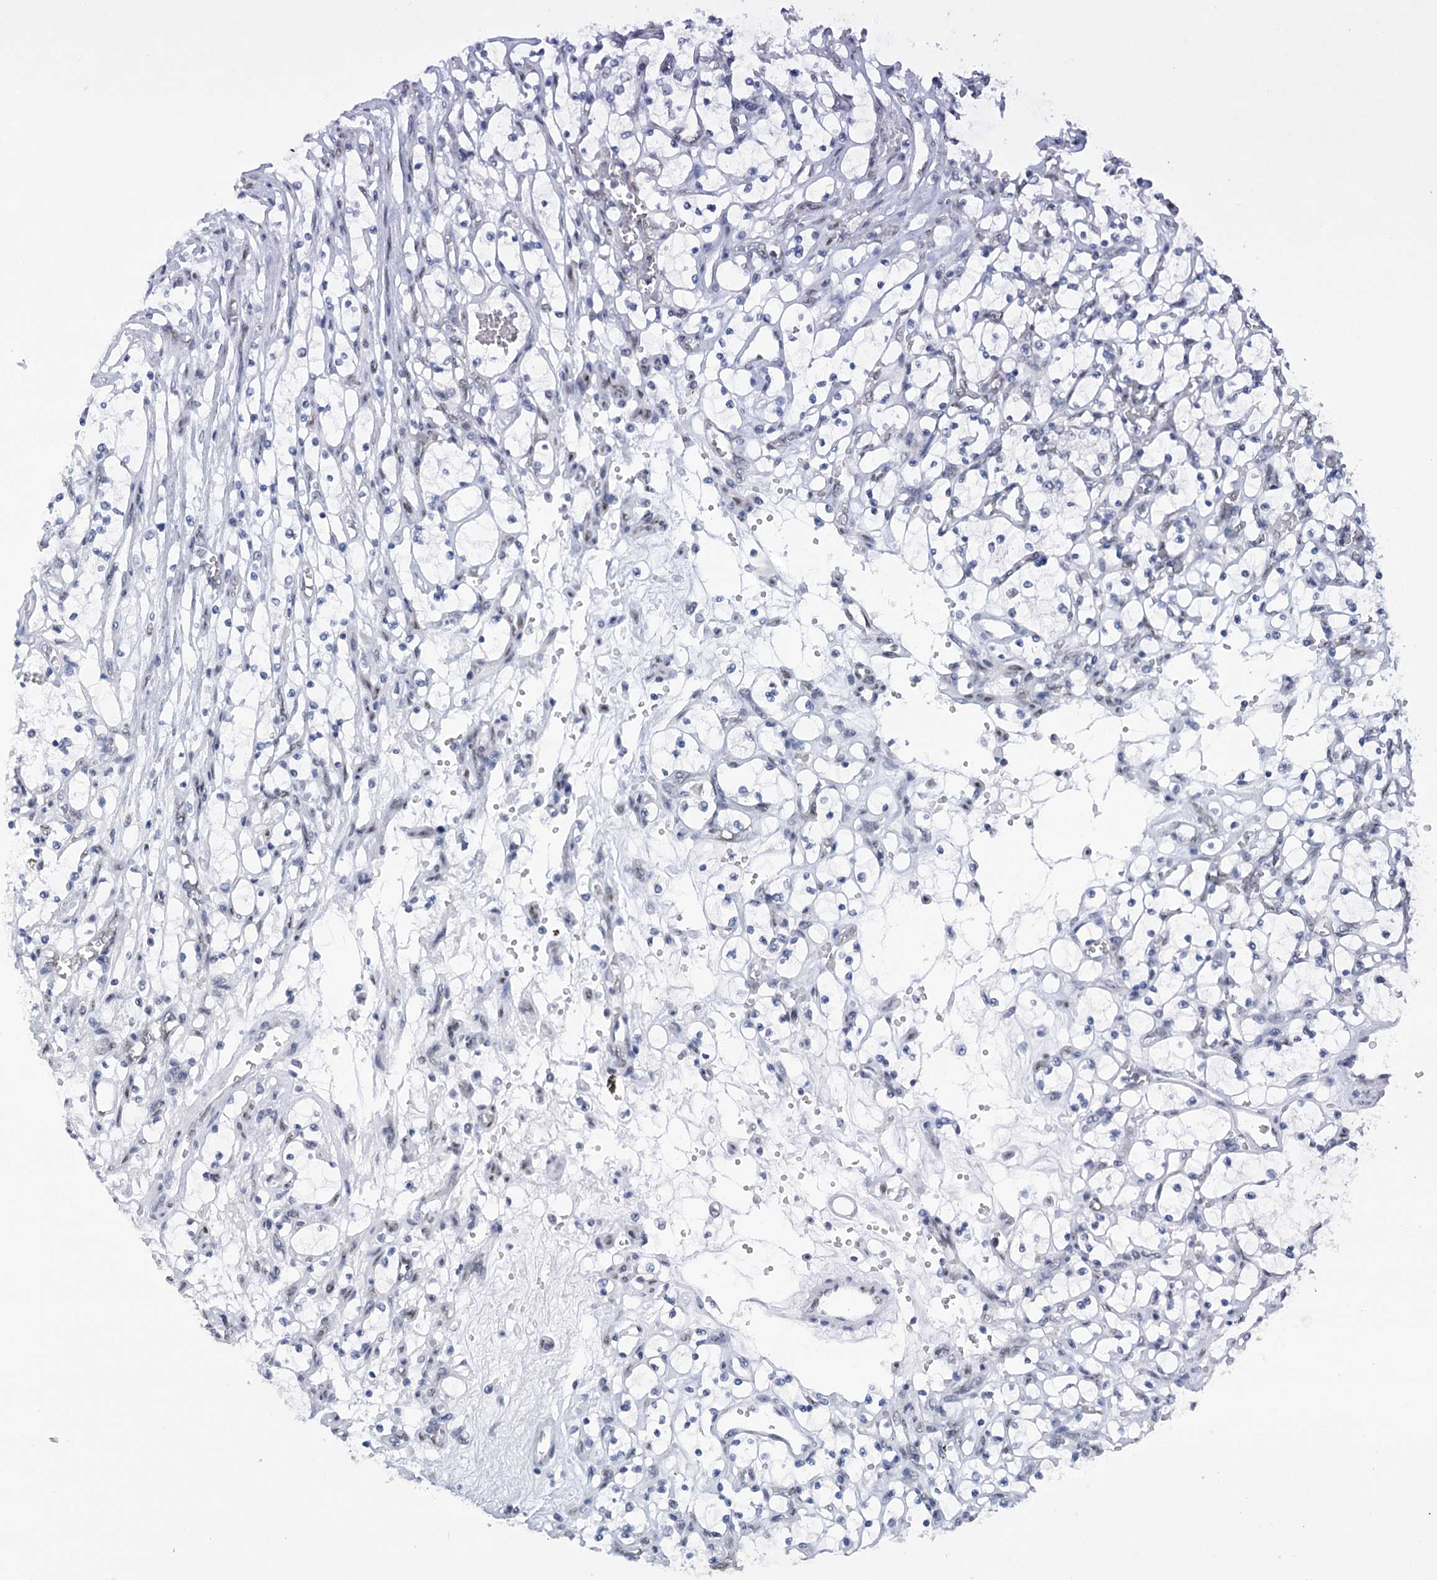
{"staining": {"intensity": "negative", "quantity": "none", "location": "none"}, "tissue": "renal cancer", "cell_type": "Tumor cells", "image_type": "cancer", "snomed": [{"axis": "morphology", "description": "Adenocarcinoma, NOS"}, {"axis": "topography", "description": "Kidney"}], "caption": "This is an immunohistochemistry (IHC) histopathology image of human renal adenocarcinoma. There is no expression in tumor cells.", "gene": "HNRNPA0", "patient": {"sex": "female", "age": 69}}